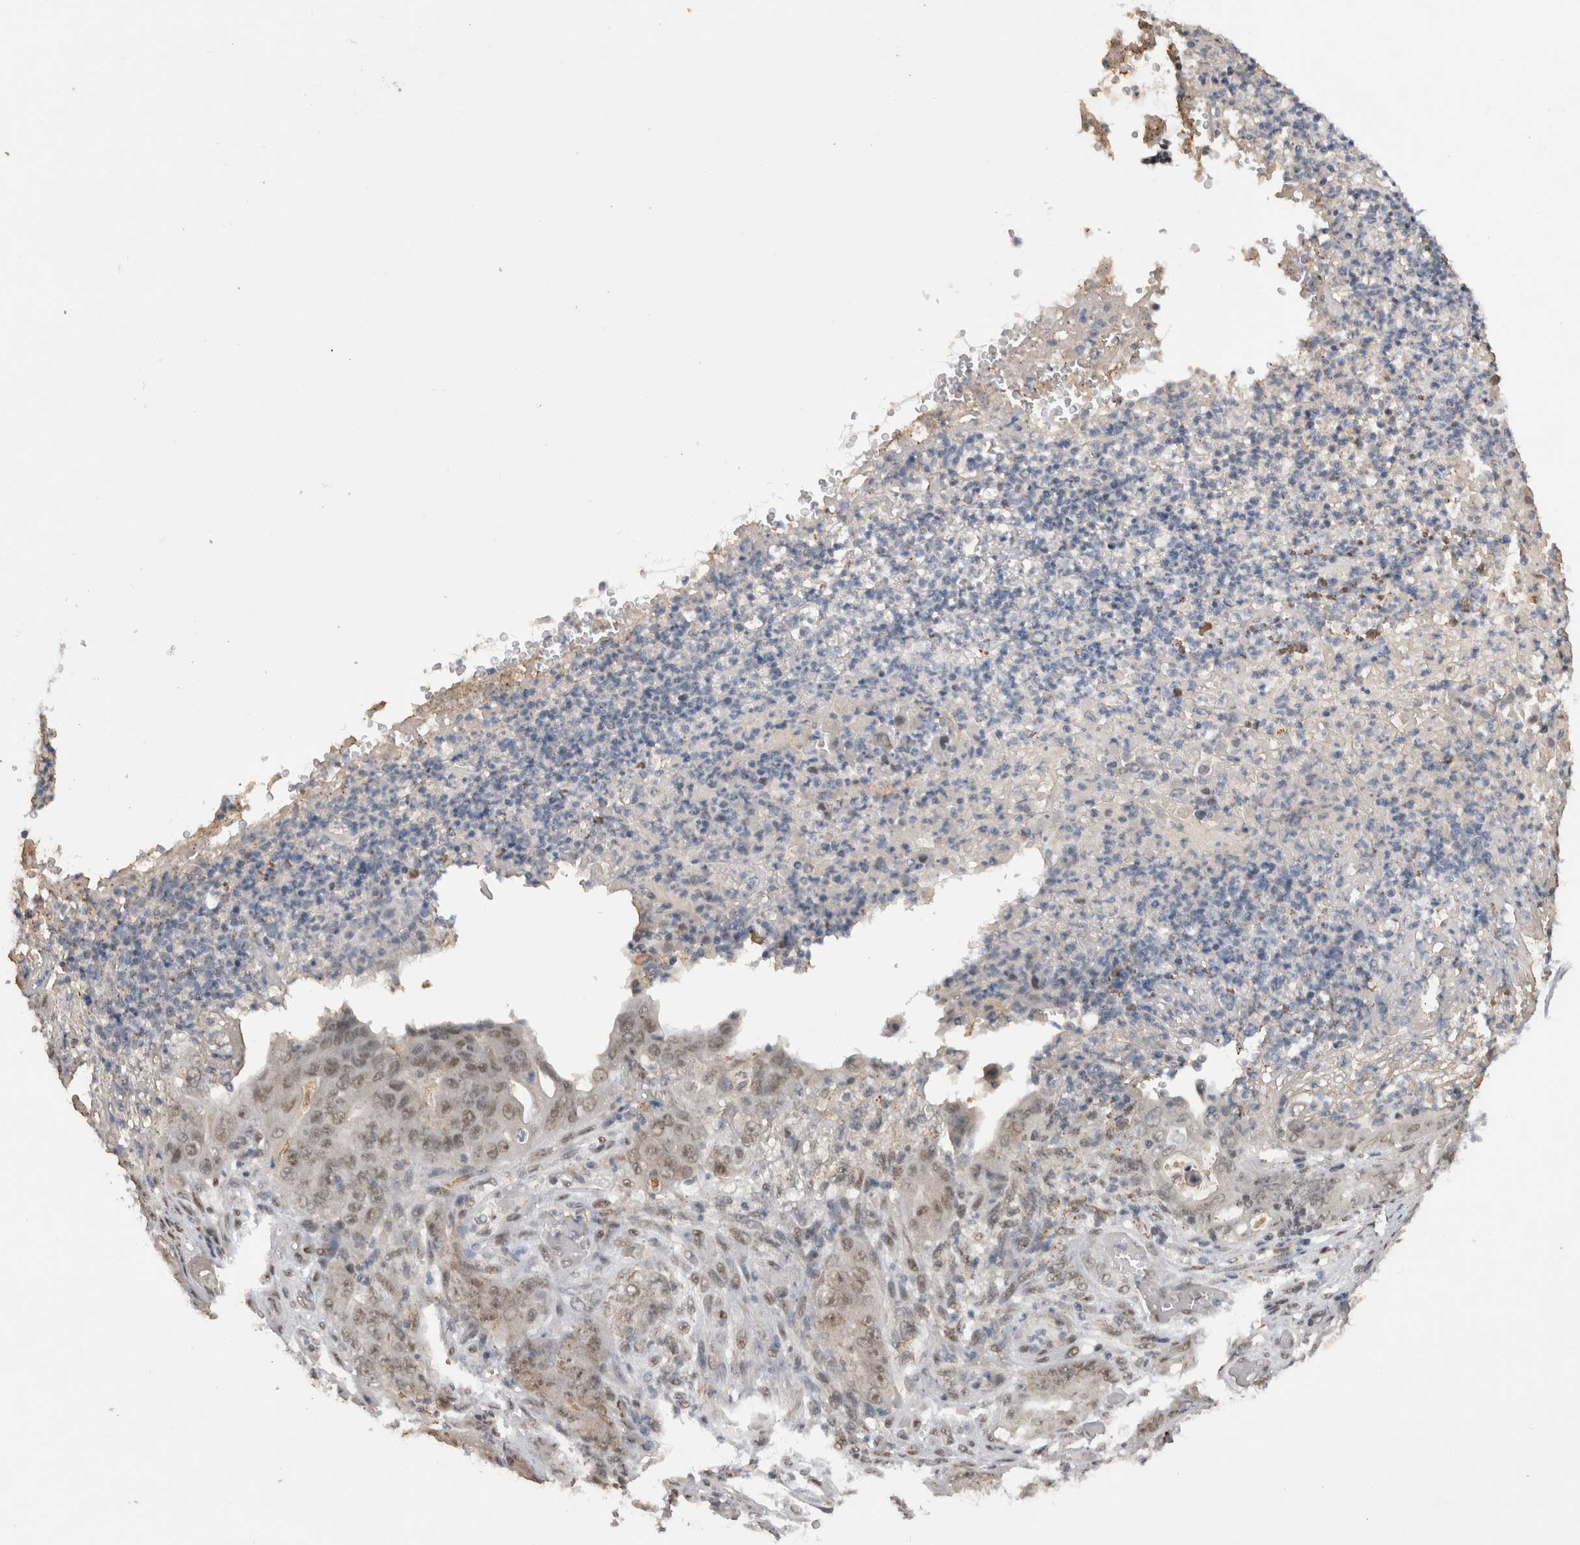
{"staining": {"intensity": "weak", "quantity": "25%-75%", "location": "nuclear"}, "tissue": "stomach cancer", "cell_type": "Tumor cells", "image_type": "cancer", "snomed": [{"axis": "morphology", "description": "Adenocarcinoma, NOS"}, {"axis": "topography", "description": "Stomach"}], "caption": "High-magnification brightfield microscopy of adenocarcinoma (stomach) stained with DAB (3,3'-diaminobenzidine) (brown) and counterstained with hematoxylin (blue). tumor cells exhibit weak nuclear positivity is present in about25%-75% of cells.", "gene": "DAXX", "patient": {"sex": "female", "age": 73}}